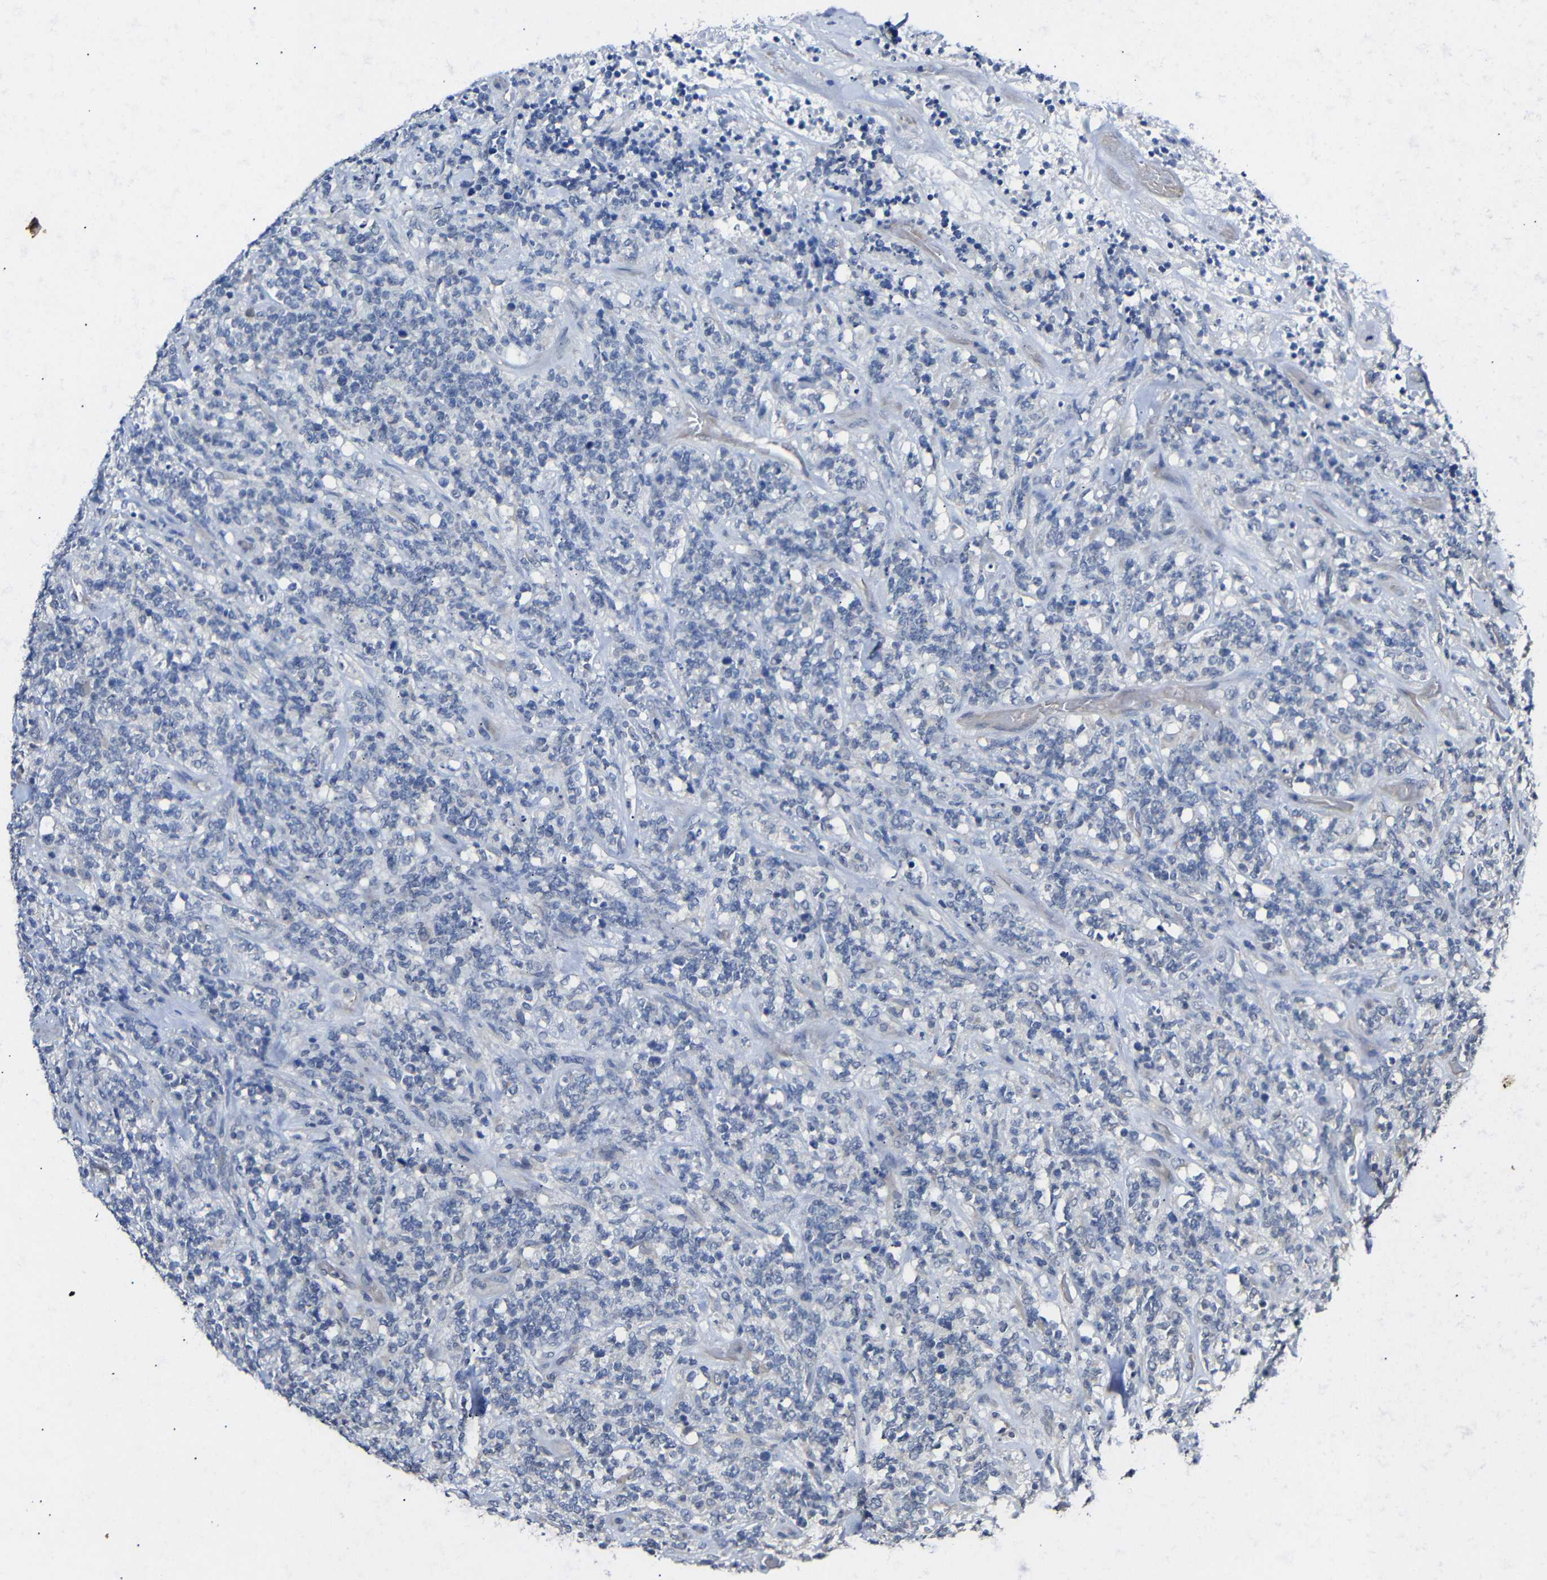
{"staining": {"intensity": "negative", "quantity": "none", "location": "none"}, "tissue": "lymphoma", "cell_type": "Tumor cells", "image_type": "cancer", "snomed": [{"axis": "morphology", "description": "Malignant lymphoma, non-Hodgkin's type, High grade"}, {"axis": "topography", "description": "Soft tissue"}], "caption": "The histopathology image displays no staining of tumor cells in lymphoma. (Brightfield microscopy of DAB (3,3'-diaminobenzidine) IHC at high magnification).", "gene": "HNF1A", "patient": {"sex": "male", "age": 18}}